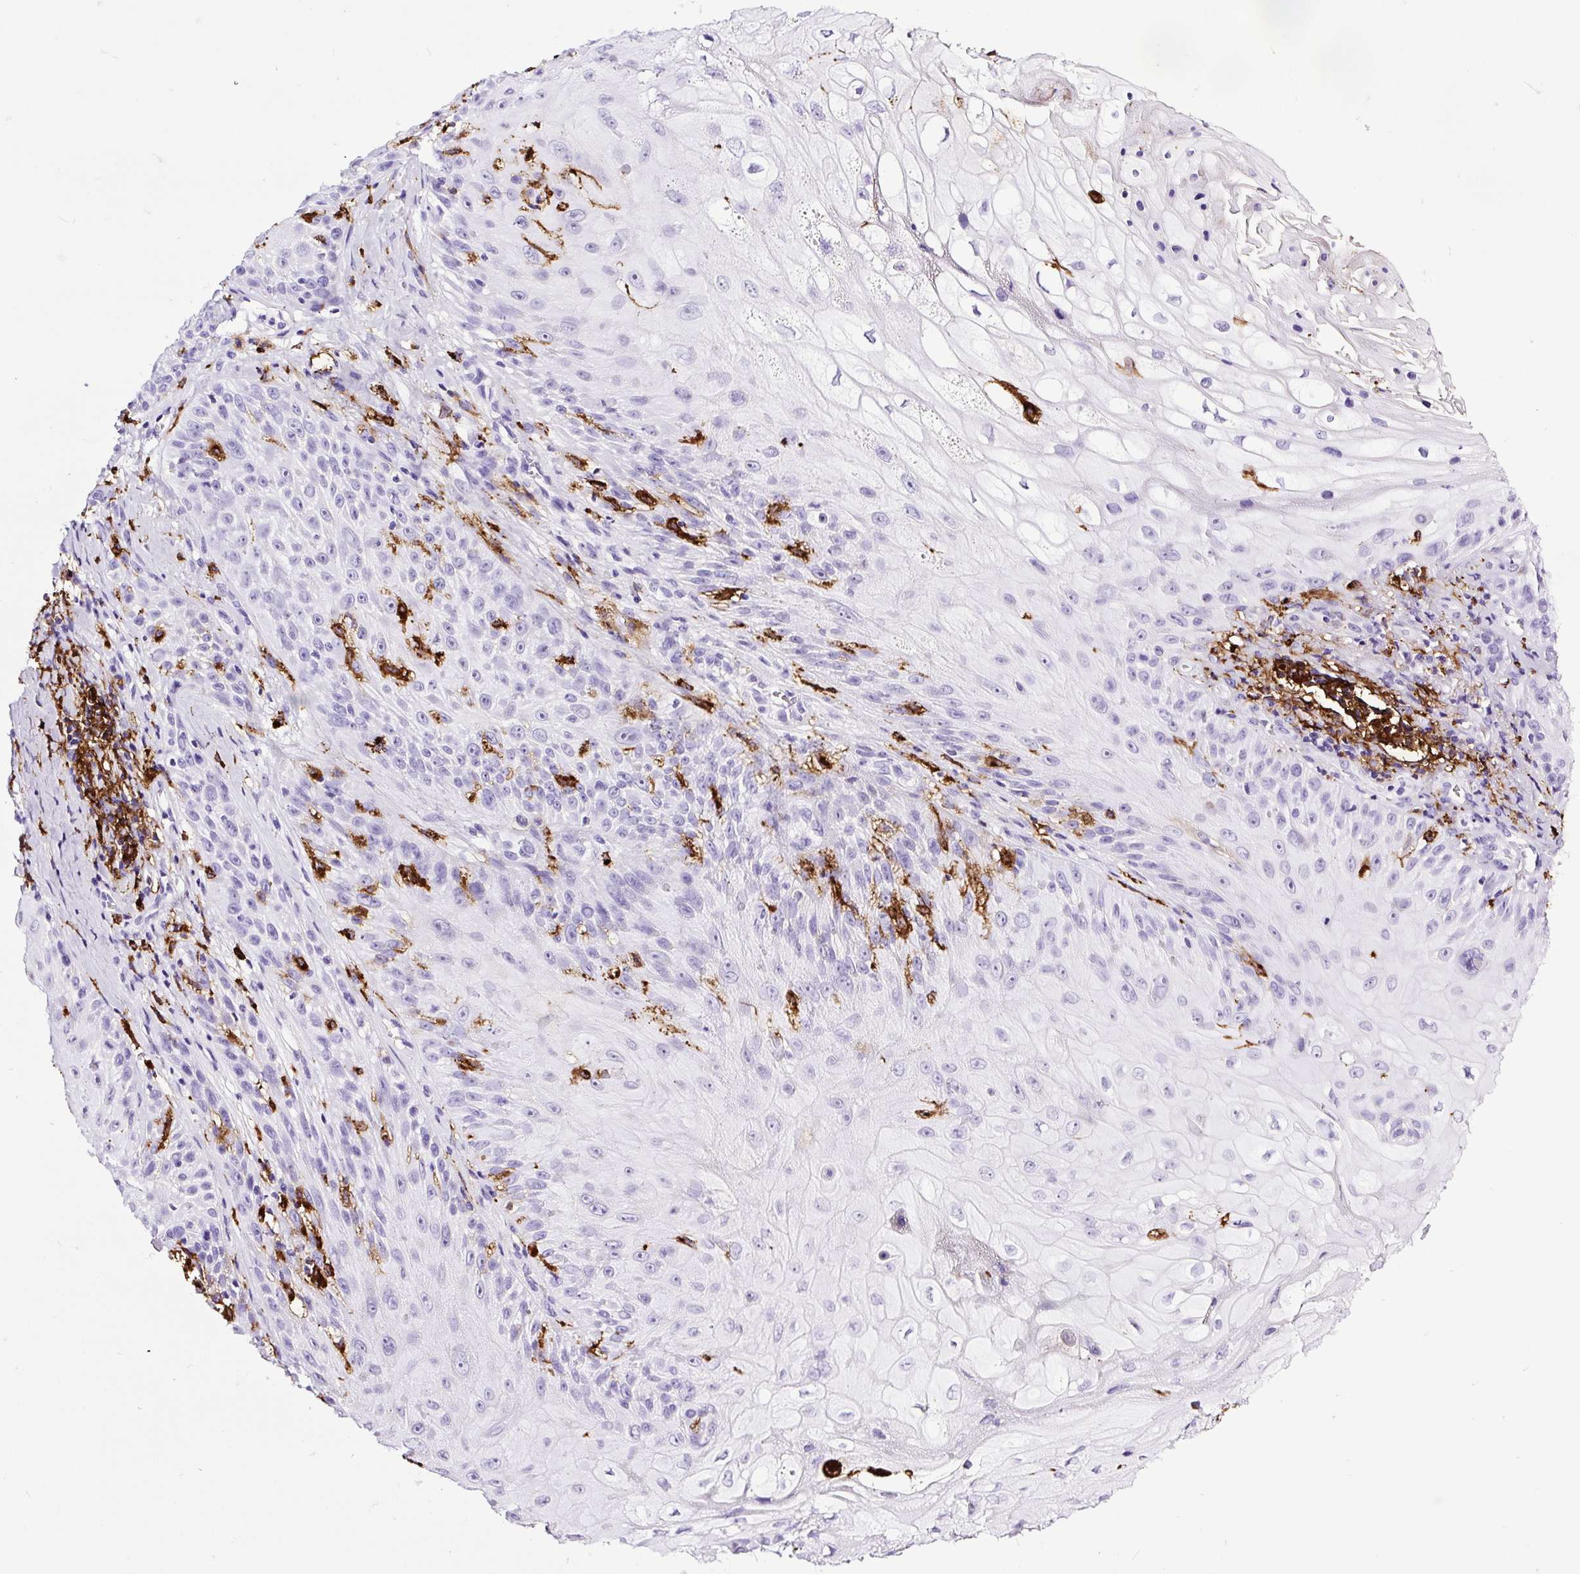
{"staining": {"intensity": "negative", "quantity": "none", "location": "none"}, "tissue": "skin cancer", "cell_type": "Tumor cells", "image_type": "cancer", "snomed": [{"axis": "morphology", "description": "Squamous cell carcinoma, NOS"}, {"axis": "topography", "description": "Skin"}, {"axis": "topography", "description": "Vulva"}], "caption": "Tumor cells are negative for brown protein staining in squamous cell carcinoma (skin). Nuclei are stained in blue.", "gene": "HLA-DRA", "patient": {"sex": "female", "age": 76}}